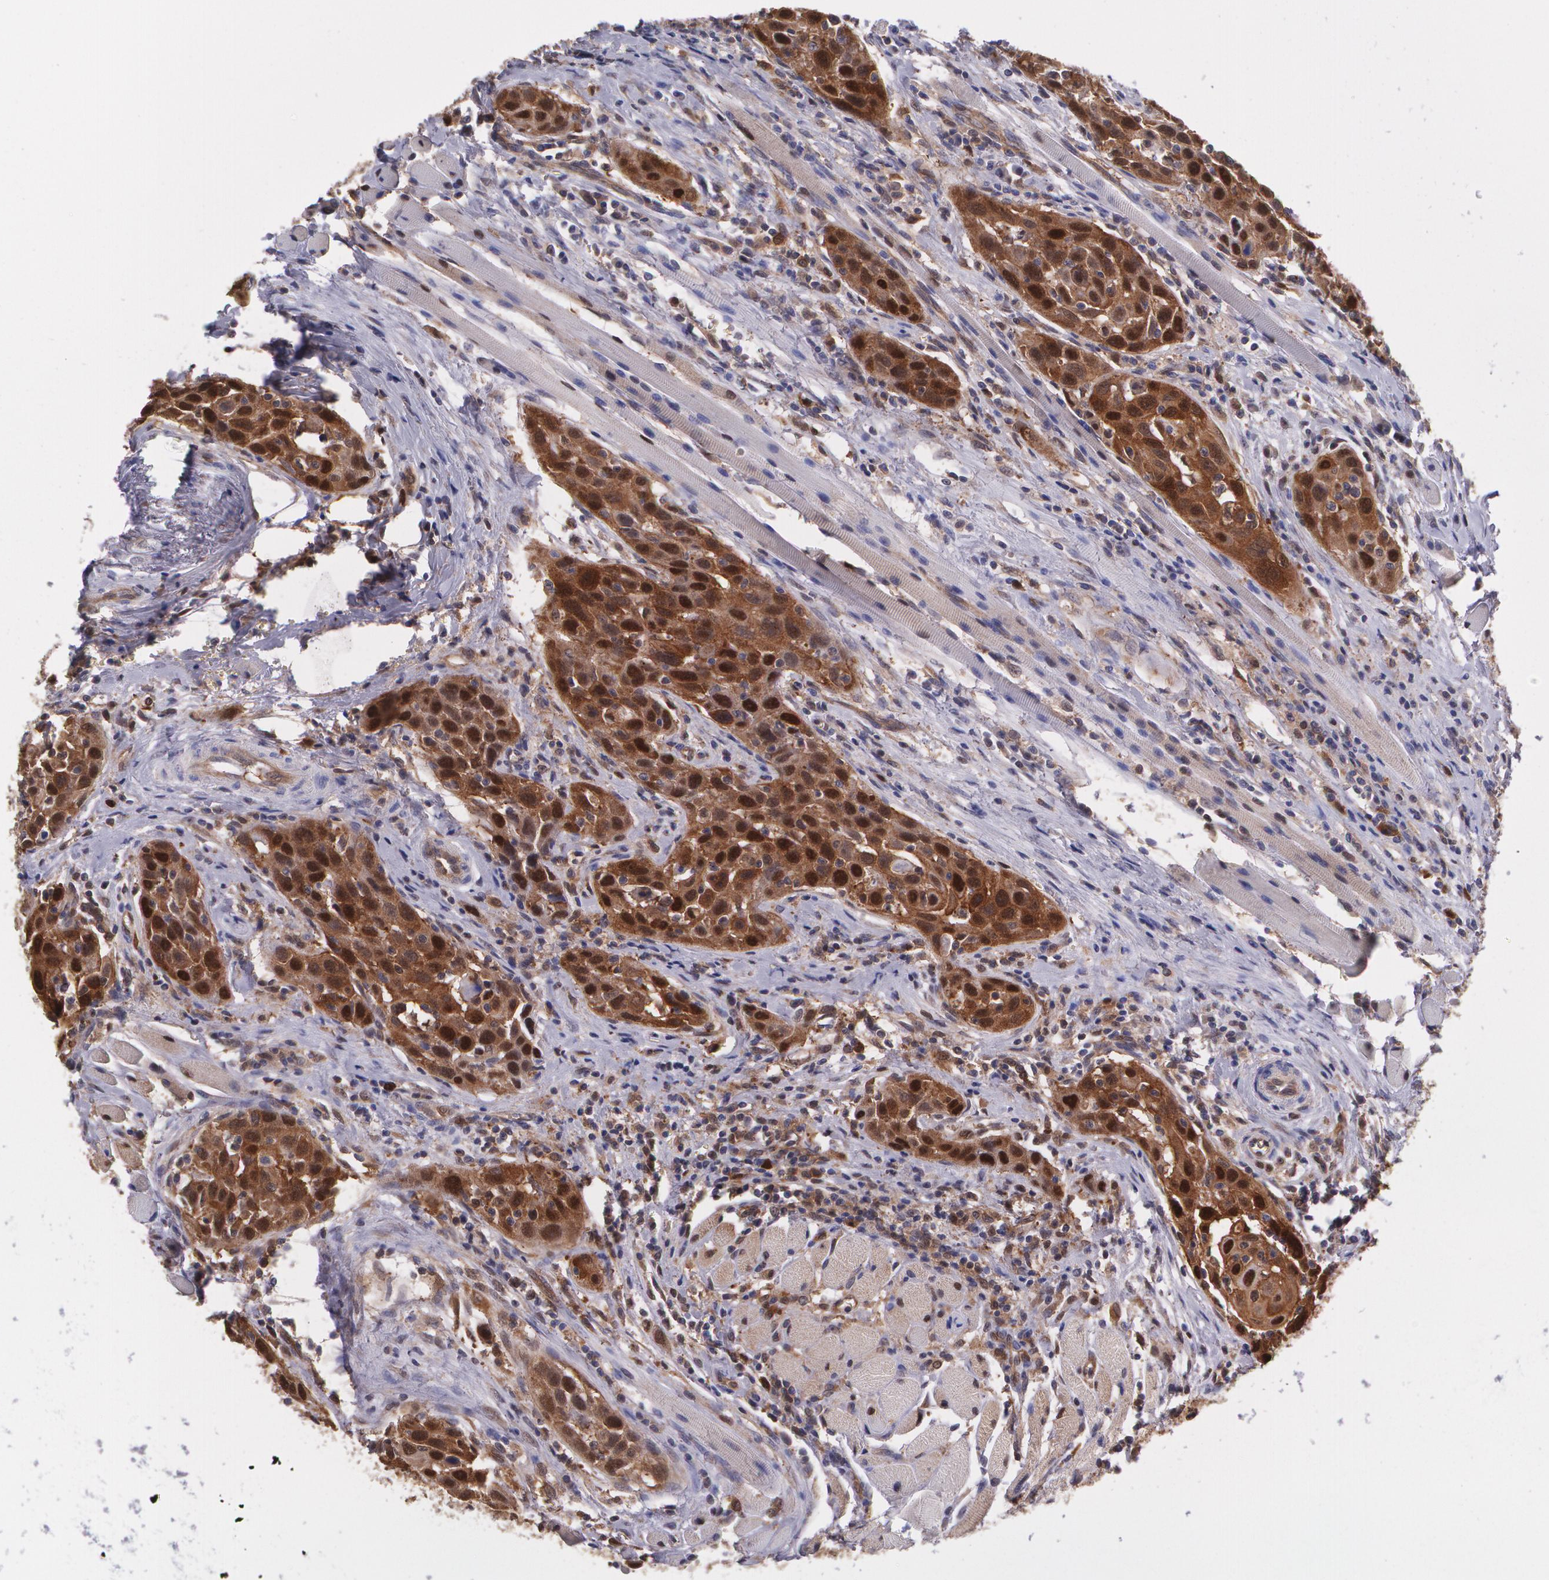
{"staining": {"intensity": "strong", "quantity": ">75%", "location": "cytoplasmic/membranous,nuclear"}, "tissue": "head and neck cancer", "cell_type": "Tumor cells", "image_type": "cancer", "snomed": [{"axis": "morphology", "description": "Squamous cell carcinoma, NOS"}, {"axis": "topography", "description": "Oral tissue"}, {"axis": "topography", "description": "Head-Neck"}], "caption": "Head and neck cancer (squamous cell carcinoma) stained for a protein (brown) exhibits strong cytoplasmic/membranous and nuclear positive positivity in approximately >75% of tumor cells.", "gene": "HSPH1", "patient": {"sex": "female", "age": 50}}